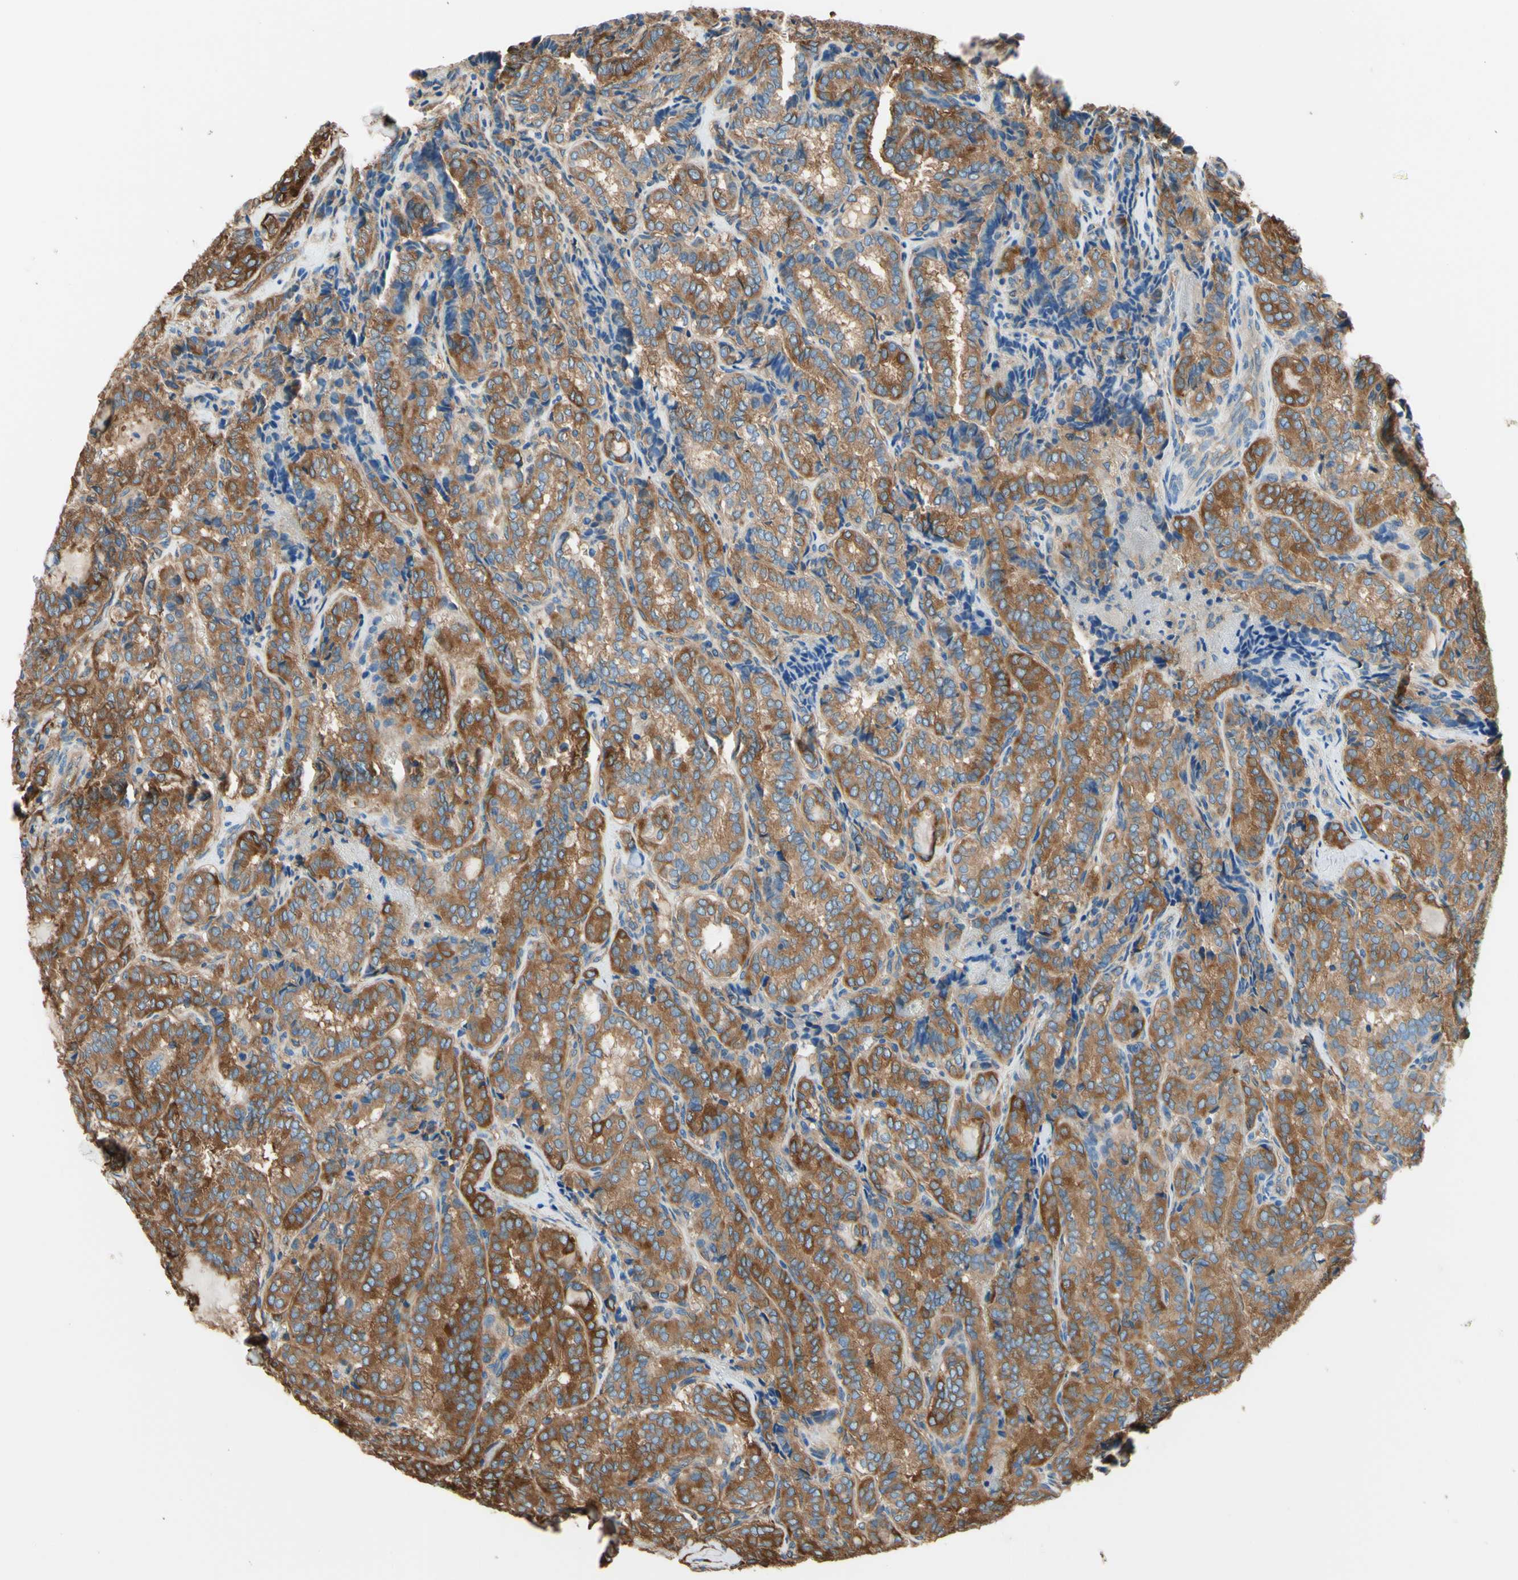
{"staining": {"intensity": "moderate", "quantity": ">75%", "location": "cytoplasmic/membranous"}, "tissue": "thyroid cancer", "cell_type": "Tumor cells", "image_type": "cancer", "snomed": [{"axis": "morphology", "description": "Normal tissue, NOS"}, {"axis": "morphology", "description": "Papillary adenocarcinoma, NOS"}, {"axis": "topography", "description": "Thyroid gland"}], "caption": "Brown immunohistochemical staining in thyroid cancer demonstrates moderate cytoplasmic/membranous positivity in about >75% of tumor cells.", "gene": "DPYSL3", "patient": {"sex": "female", "age": 30}}